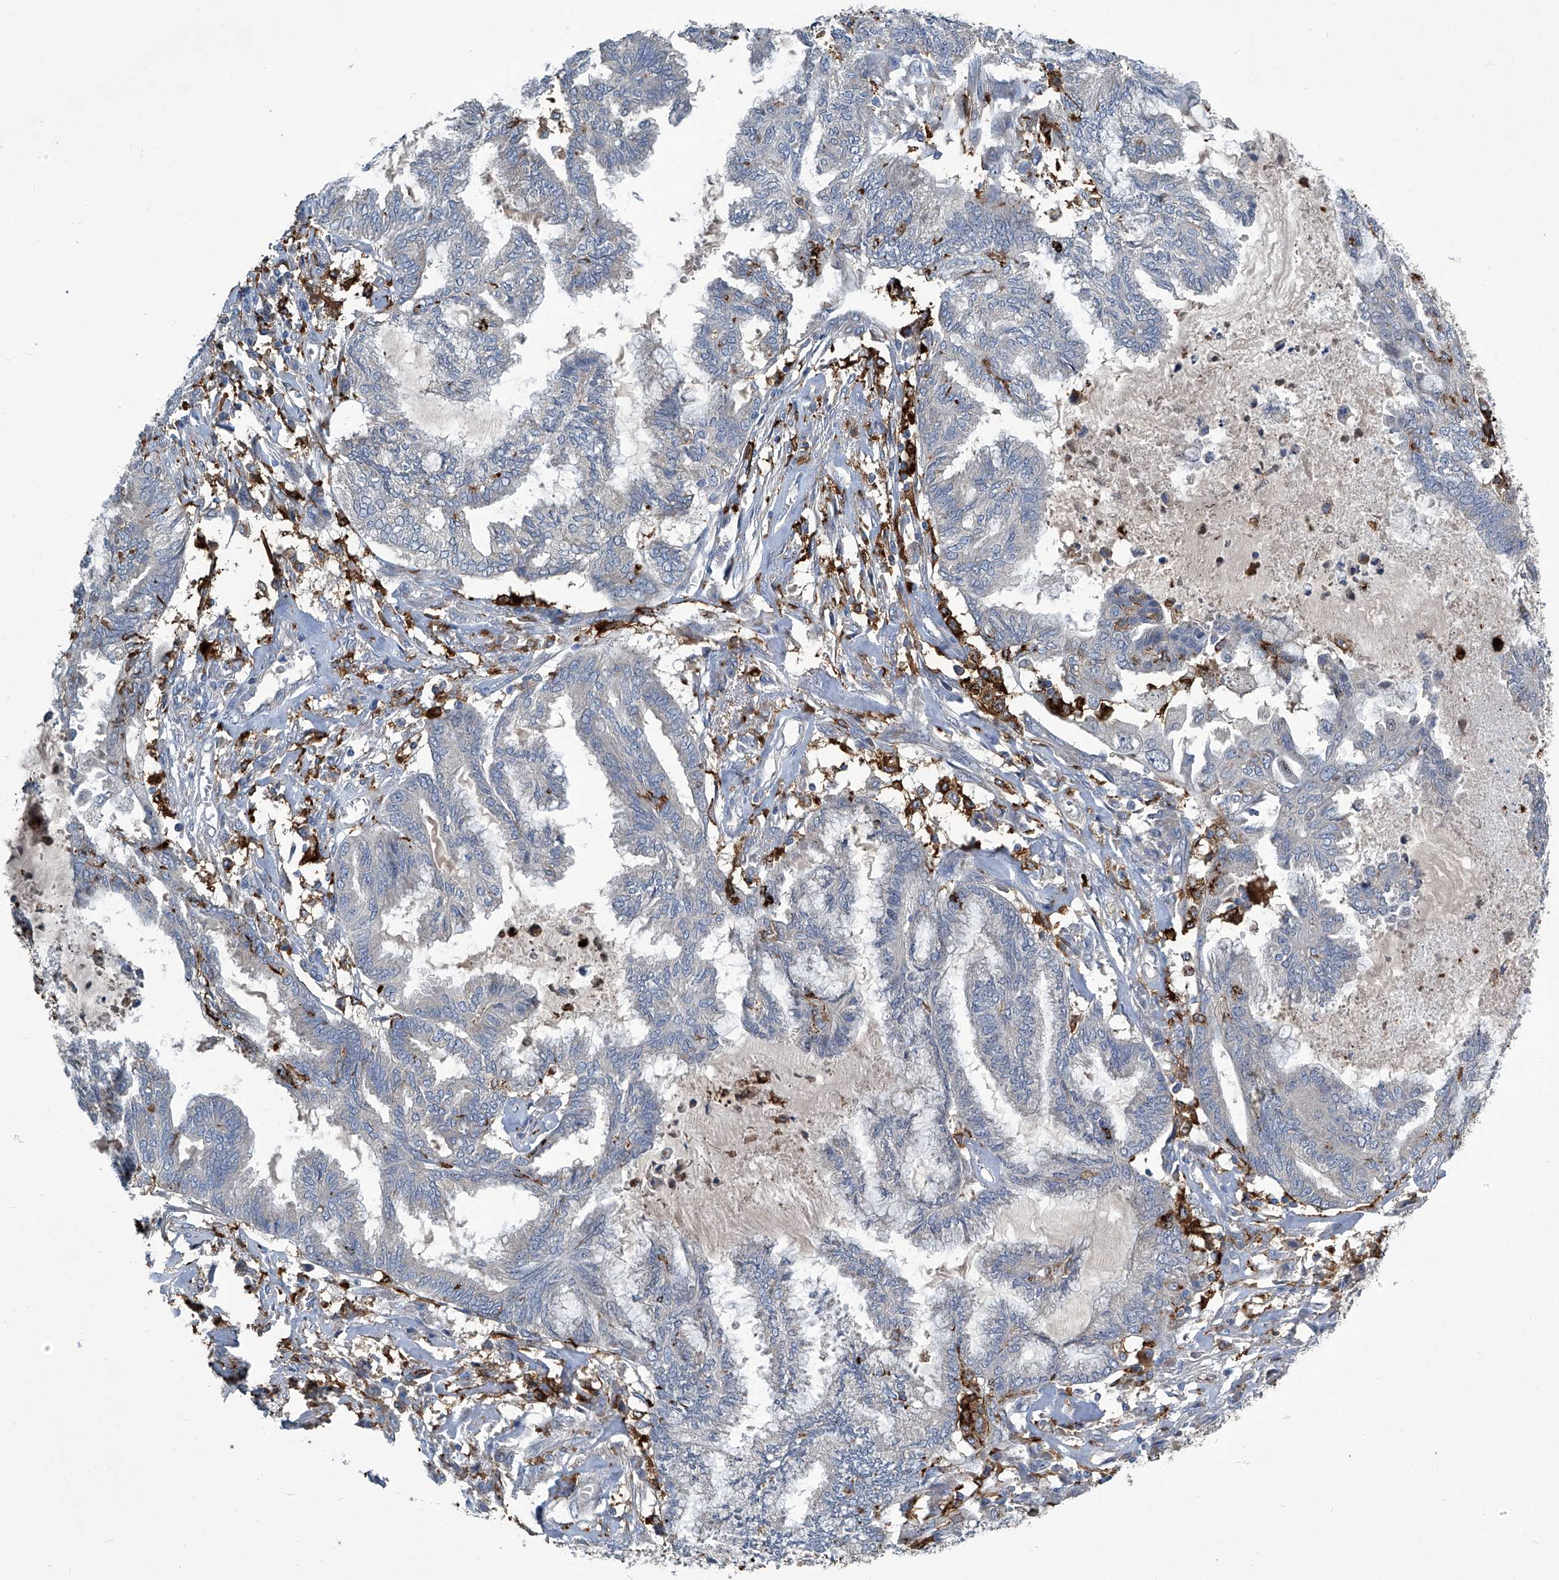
{"staining": {"intensity": "negative", "quantity": "none", "location": "none"}, "tissue": "endometrial cancer", "cell_type": "Tumor cells", "image_type": "cancer", "snomed": [{"axis": "morphology", "description": "Adenocarcinoma, NOS"}, {"axis": "topography", "description": "Endometrium"}], "caption": "Human endometrial cancer (adenocarcinoma) stained for a protein using IHC displays no positivity in tumor cells.", "gene": "FAM167A", "patient": {"sex": "female", "age": 86}}